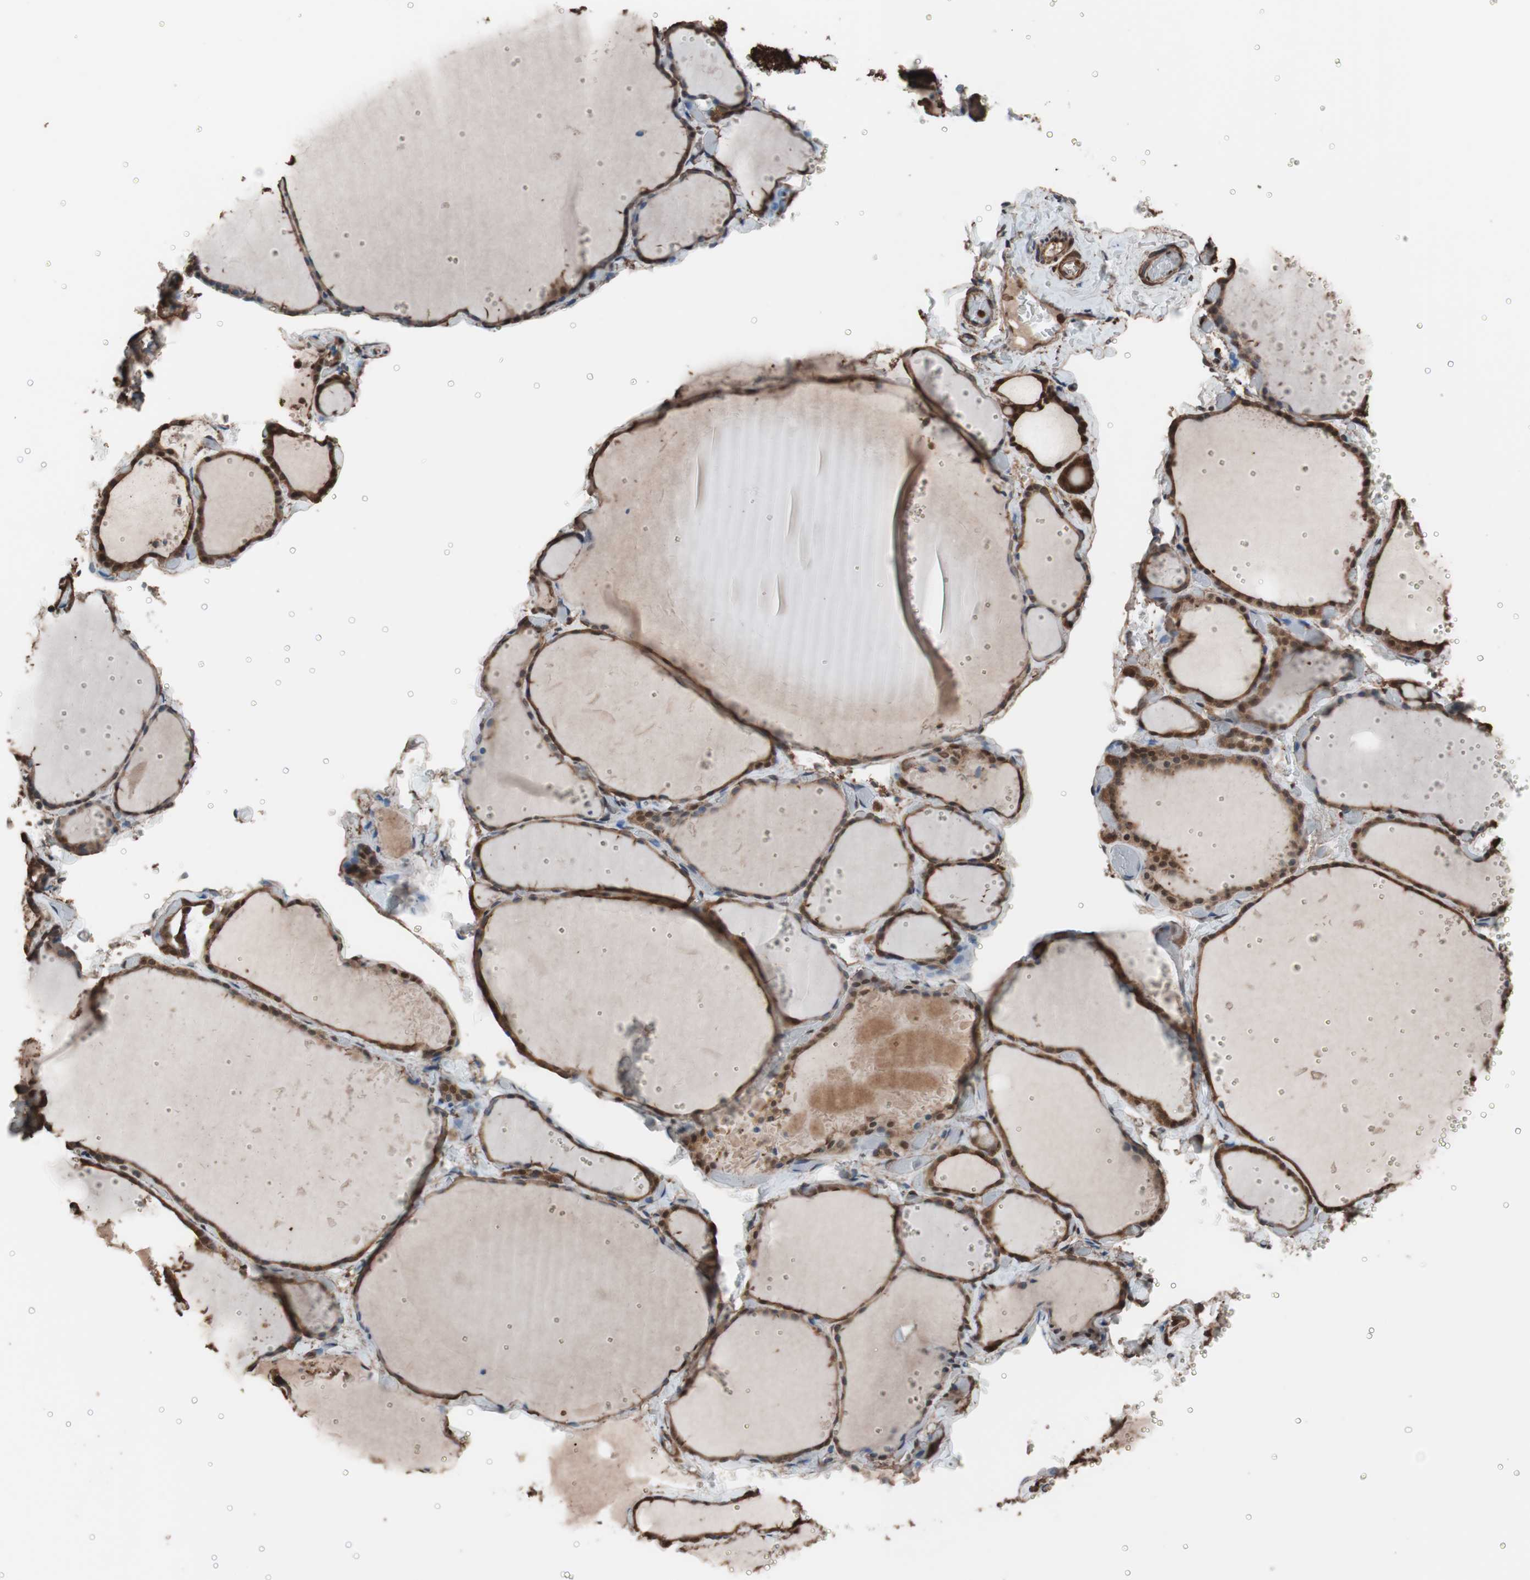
{"staining": {"intensity": "moderate", "quantity": ">75%", "location": "cytoplasmic/membranous"}, "tissue": "thyroid gland", "cell_type": "Glandular cells", "image_type": "normal", "snomed": [{"axis": "morphology", "description": "Normal tissue, NOS"}, {"axis": "topography", "description": "Thyroid gland"}], "caption": "Thyroid gland stained for a protein (brown) shows moderate cytoplasmic/membranous positive staining in approximately >75% of glandular cells.", "gene": "CALM2", "patient": {"sex": "female", "age": 22}}